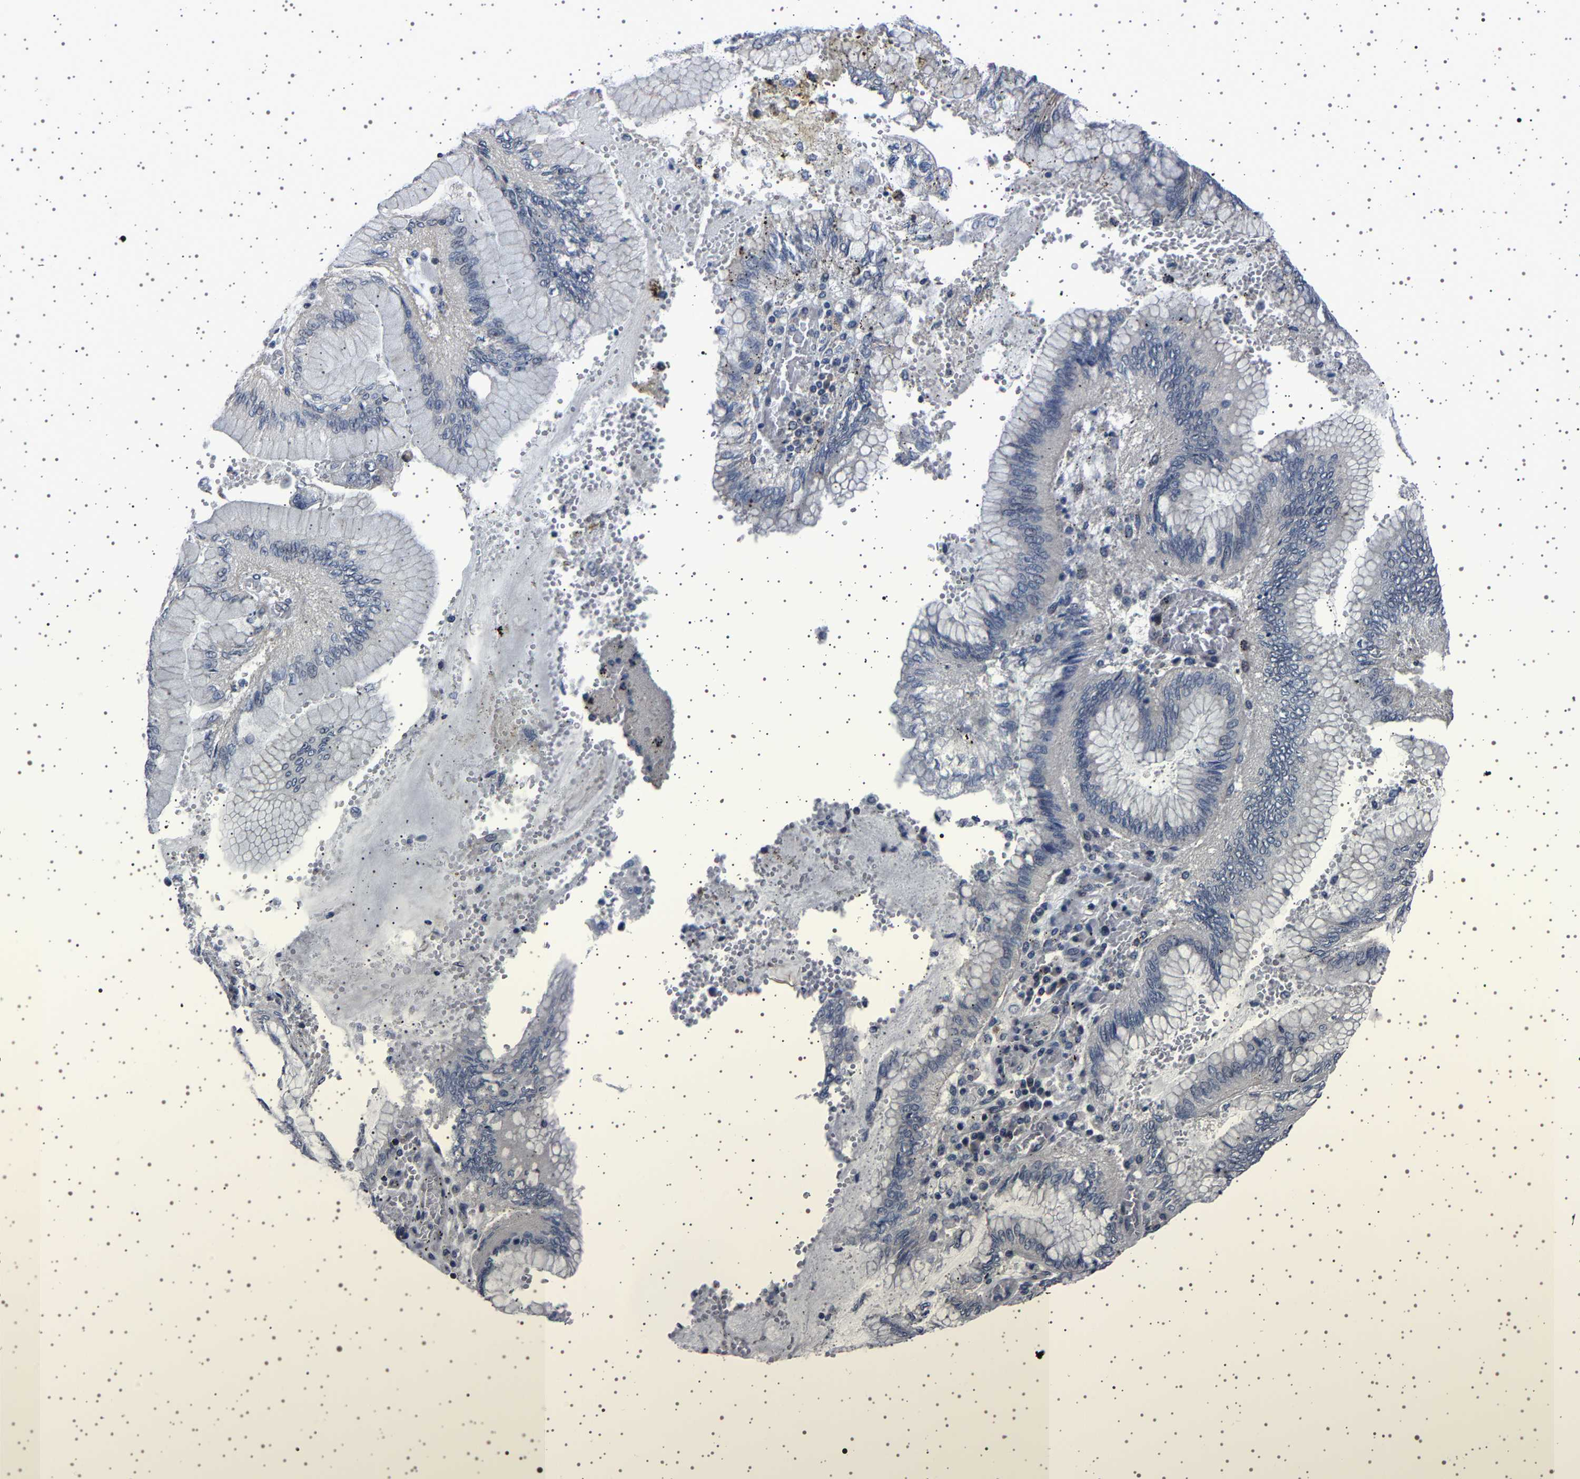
{"staining": {"intensity": "negative", "quantity": "none", "location": "none"}, "tissue": "stomach cancer", "cell_type": "Tumor cells", "image_type": "cancer", "snomed": [{"axis": "morphology", "description": "Normal tissue, NOS"}, {"axis": "morphology", "description": "Adenocarcinoma, NOS"}, {"axis": "topography", "description": "Stomach, upper"}, {"axis": "topography", "description": "Stomach"}], "caption": "Immunohistochemistry of human stomach cancer (adenocarcinoma) reveals no positivity in tumor cells.", "gene": "IL10RB", "patient": {"sex": "male", "age": 76}}